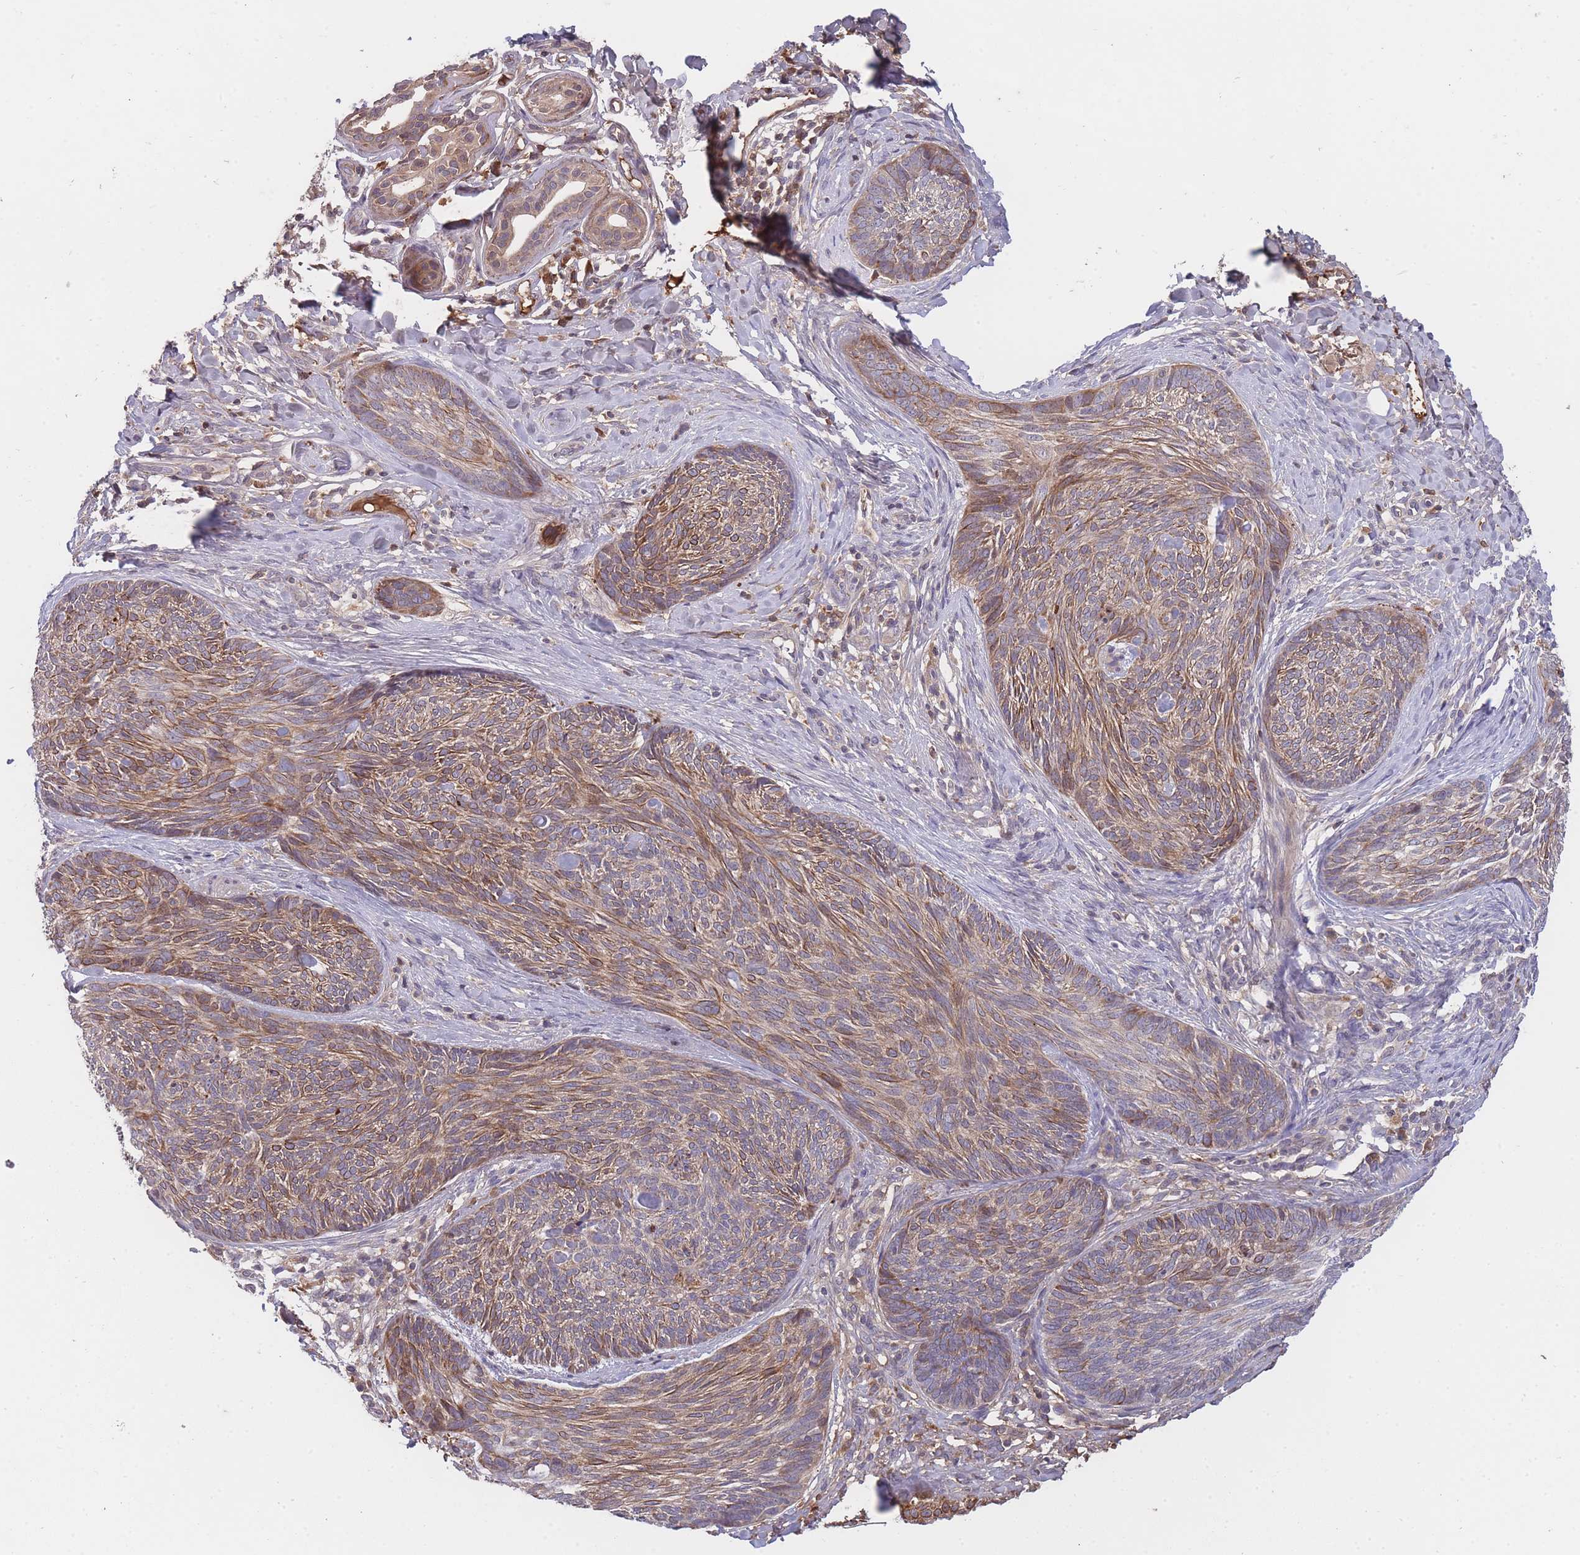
{"staining": {"intensity": "moderate", "quantity": ">75%", "location": "cytoplasmic/membranous"}, "tissue": "skin cancer", "cell_type": "Tumor cells", "image_type": "cancer", "snomed": [{"axis": "morphology", "description": "Basal cell carcinoma"}, {"axis": "topography", "description": "Skin"}], "caption": "Tumor cells show medium levels of moderate cytoplasmic/membranous expression in approximately >75% of cells in human skin cancer (basal cell carcinoma).", "gene": "RALGDS", "patient": {"sex": "male", "age": 73}}